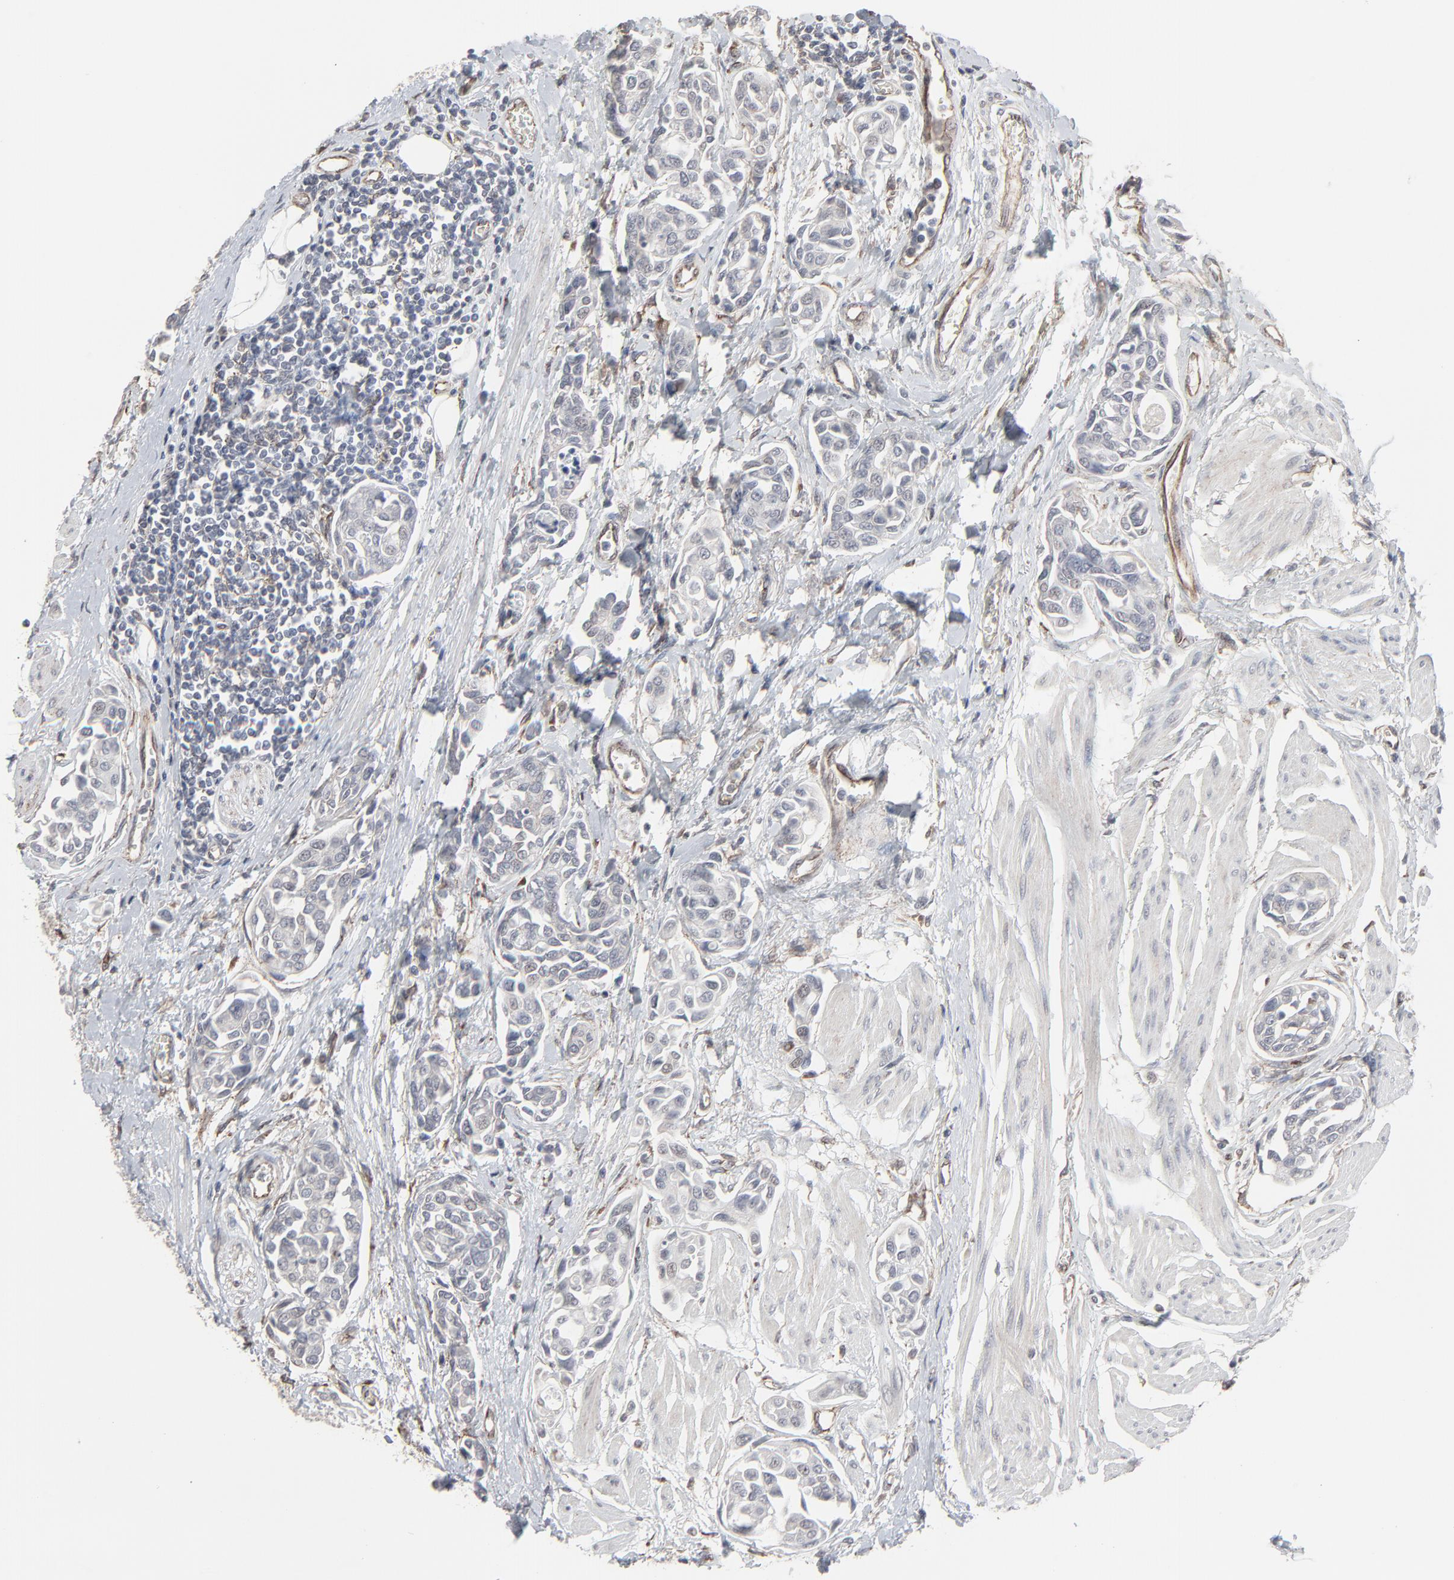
{"staining": {"intensity": "negative", "quantity": "none", "location": "none"}, "tissue": "urothelial cancer", "cell_type": "Tumor cells", "image_type": "cancer", "snomed": [{"axis": "morphology", "description": "Urothelial carcinoma, High grade"}, {"axis": "topography", "description": "Urinary bladder"}], "caption": "This is a histopathology image of immunohistochemistry (IHC) staining of high-grade urothelial carcinoma, which shows no expression in tumor cells. Nuclei are stained in blue.", "gene": "CTNND1", "patient": {"sex": "male", "age": 78}}